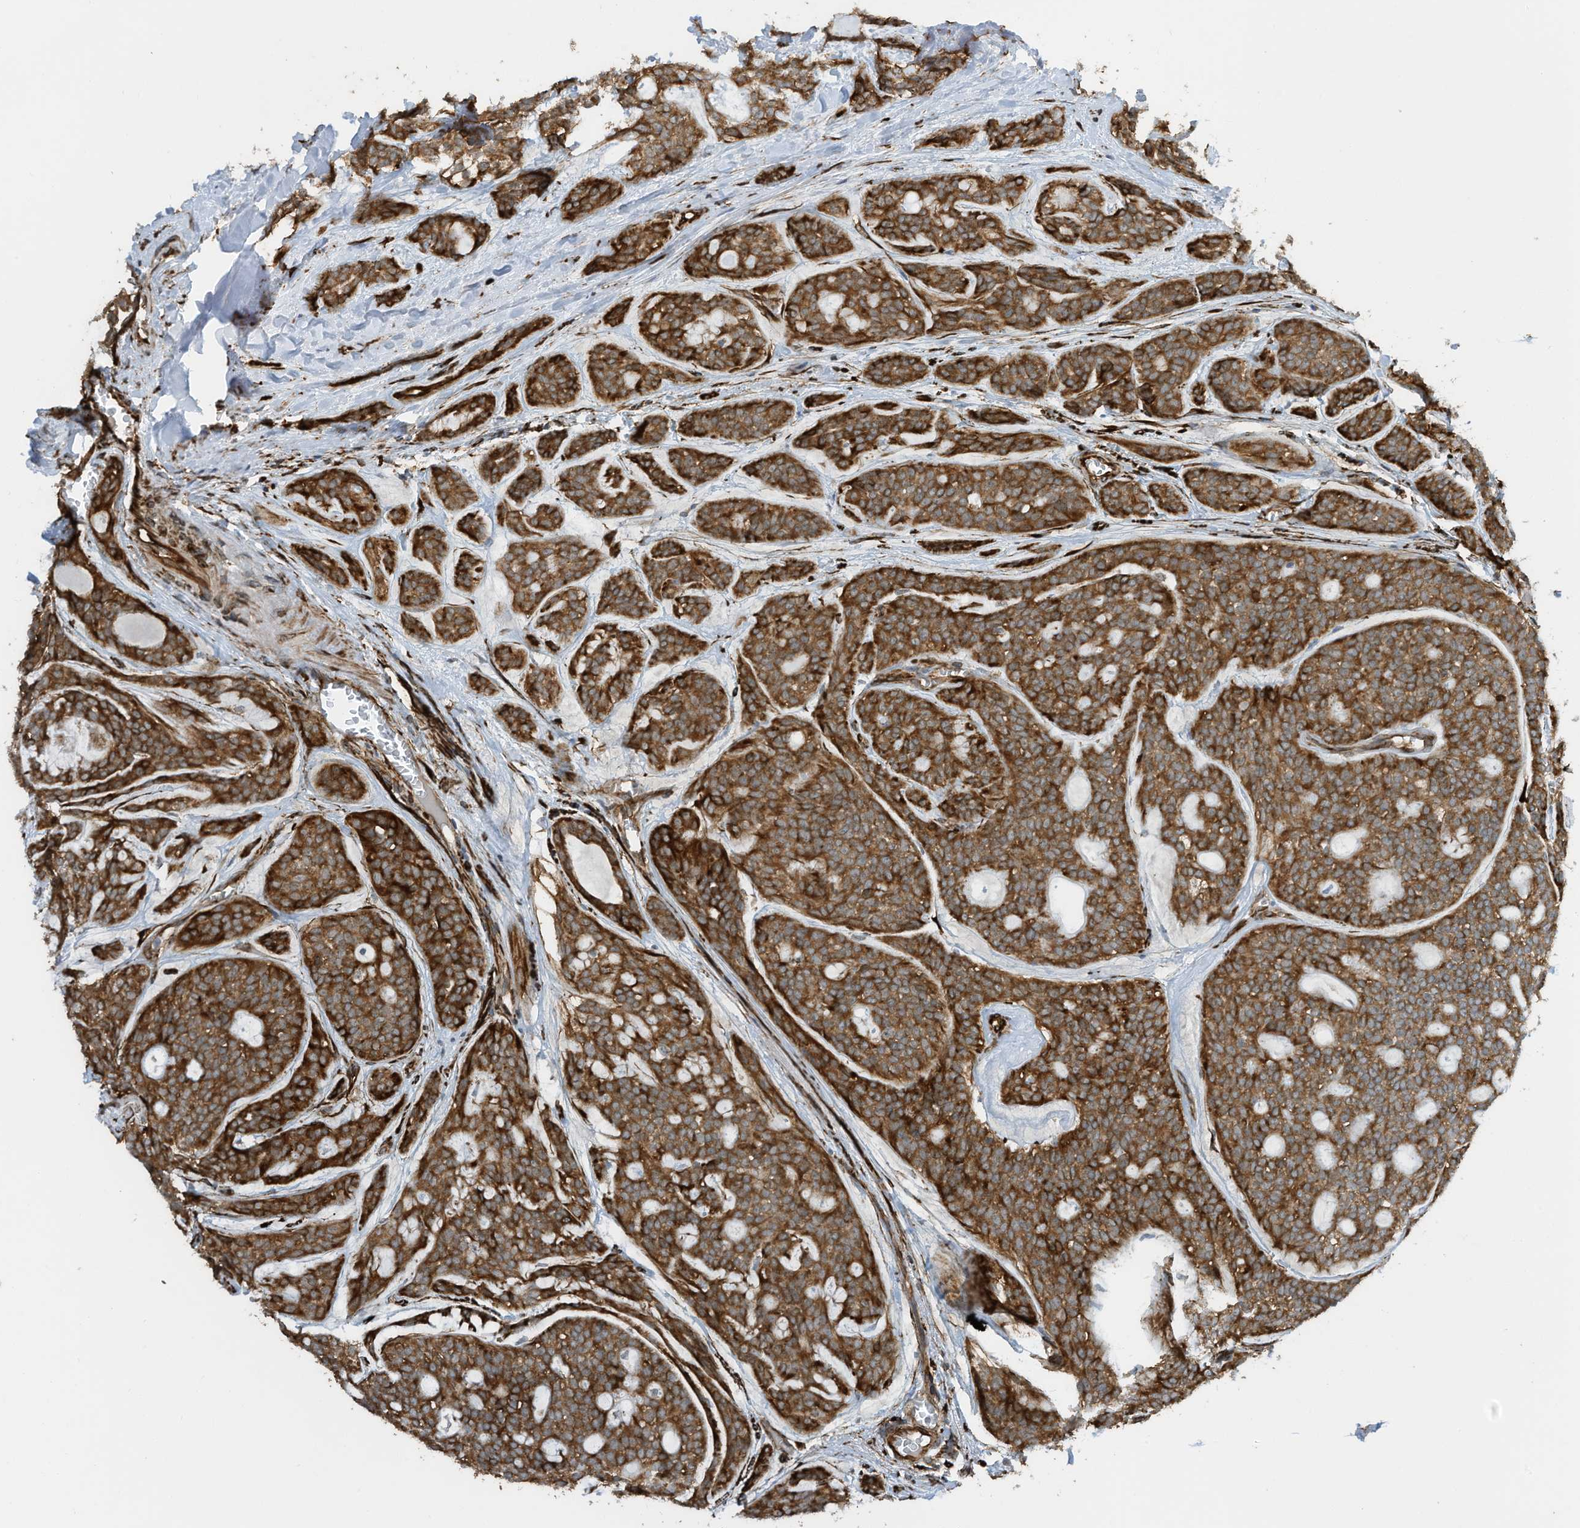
{"staining": {"intensity": "strong", "quantity": ">75%", "location": "cytoplasmic/membranous"}, "tissue": "head and neck cancer", "cell_type": "Tumor cells", "image_type": "cancer", "snomed": [{"axis": "morphology", "description": "Adenocarcinoma, NOS"}, {"axis": "topography", "description": "Head-Neck"}], "caption": "IHC photomicrograph of neoplastic tissue: human head and neck cancer stained using IHC demonstrates high levels of strong protein expression localized specifically in the cytoplasmic/membranous of tumor cells, appearing as a cytoplasmic/membranous brown color.", "gene": "ZBTB45", "patient": {"sex": "male", "age": 66}}